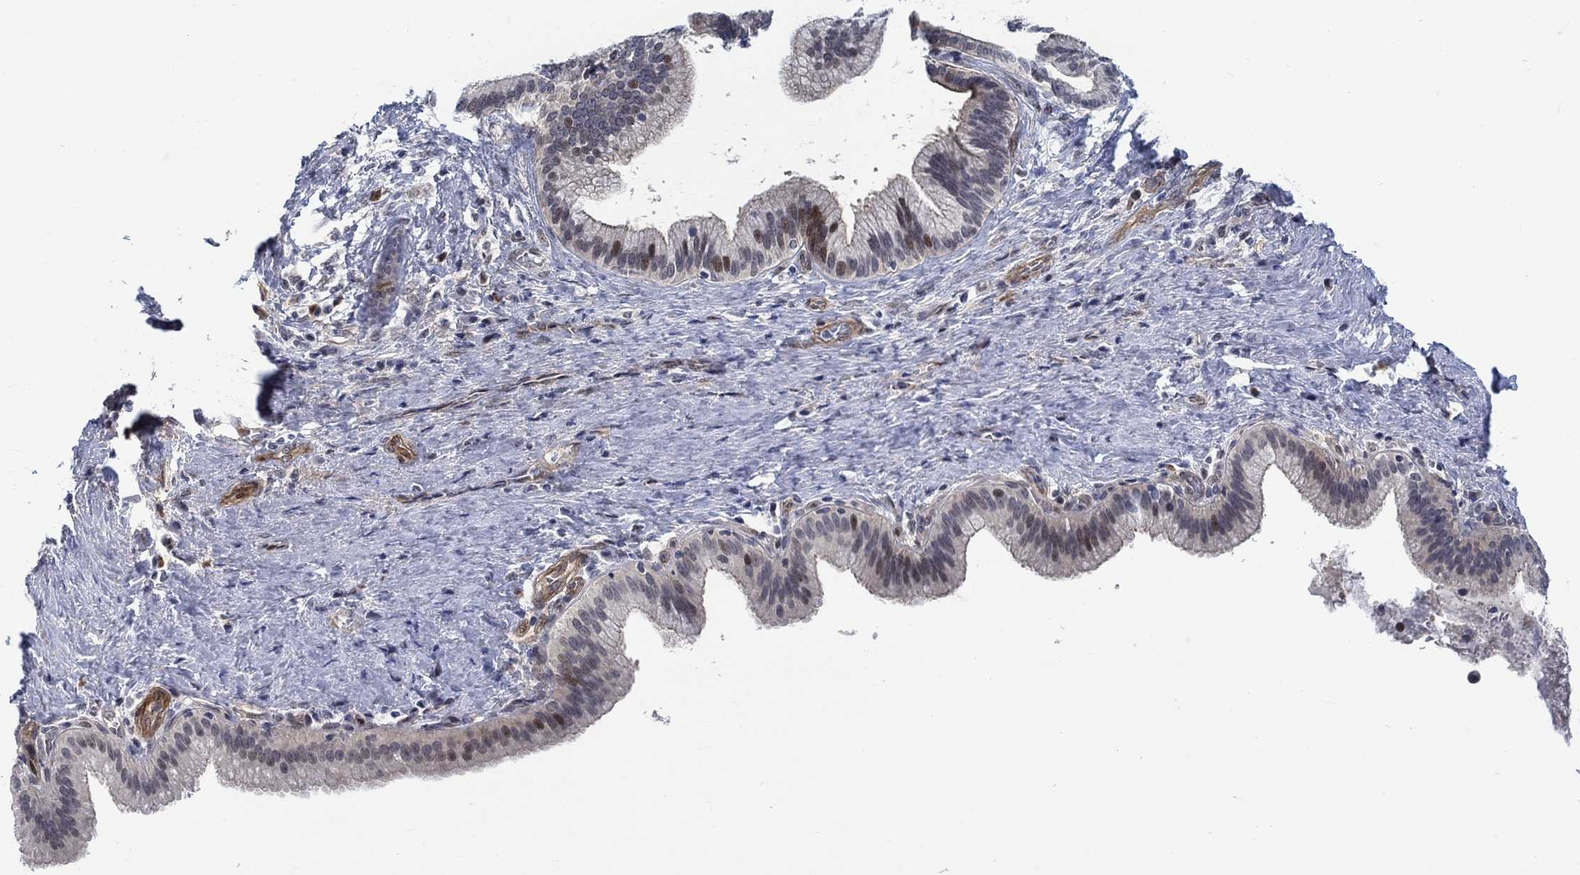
{"staining": {"intensity": "negative", "quantity": "none", "location": "none"}, "tissue": "liver cancer", "cell_type": "Tumor cells", "image_type": "cancer", "snomed": [{"axis": "morphology", "description": "Cholangiocarcinoma"}, {"axis": "topography", "description": "Liver"}], "caption": "DAB (3,3'-diaminobenzidine) immunohistochemical staining of human liver cancer exhibits no significant staining in tumor cells. Brightfield microscopy of IHC stained with DAB (brown) and hematoxylin (blue), captured at high magnification.", "gene": "KCNH8", "patient": {"sex": "female", "age": 73}}